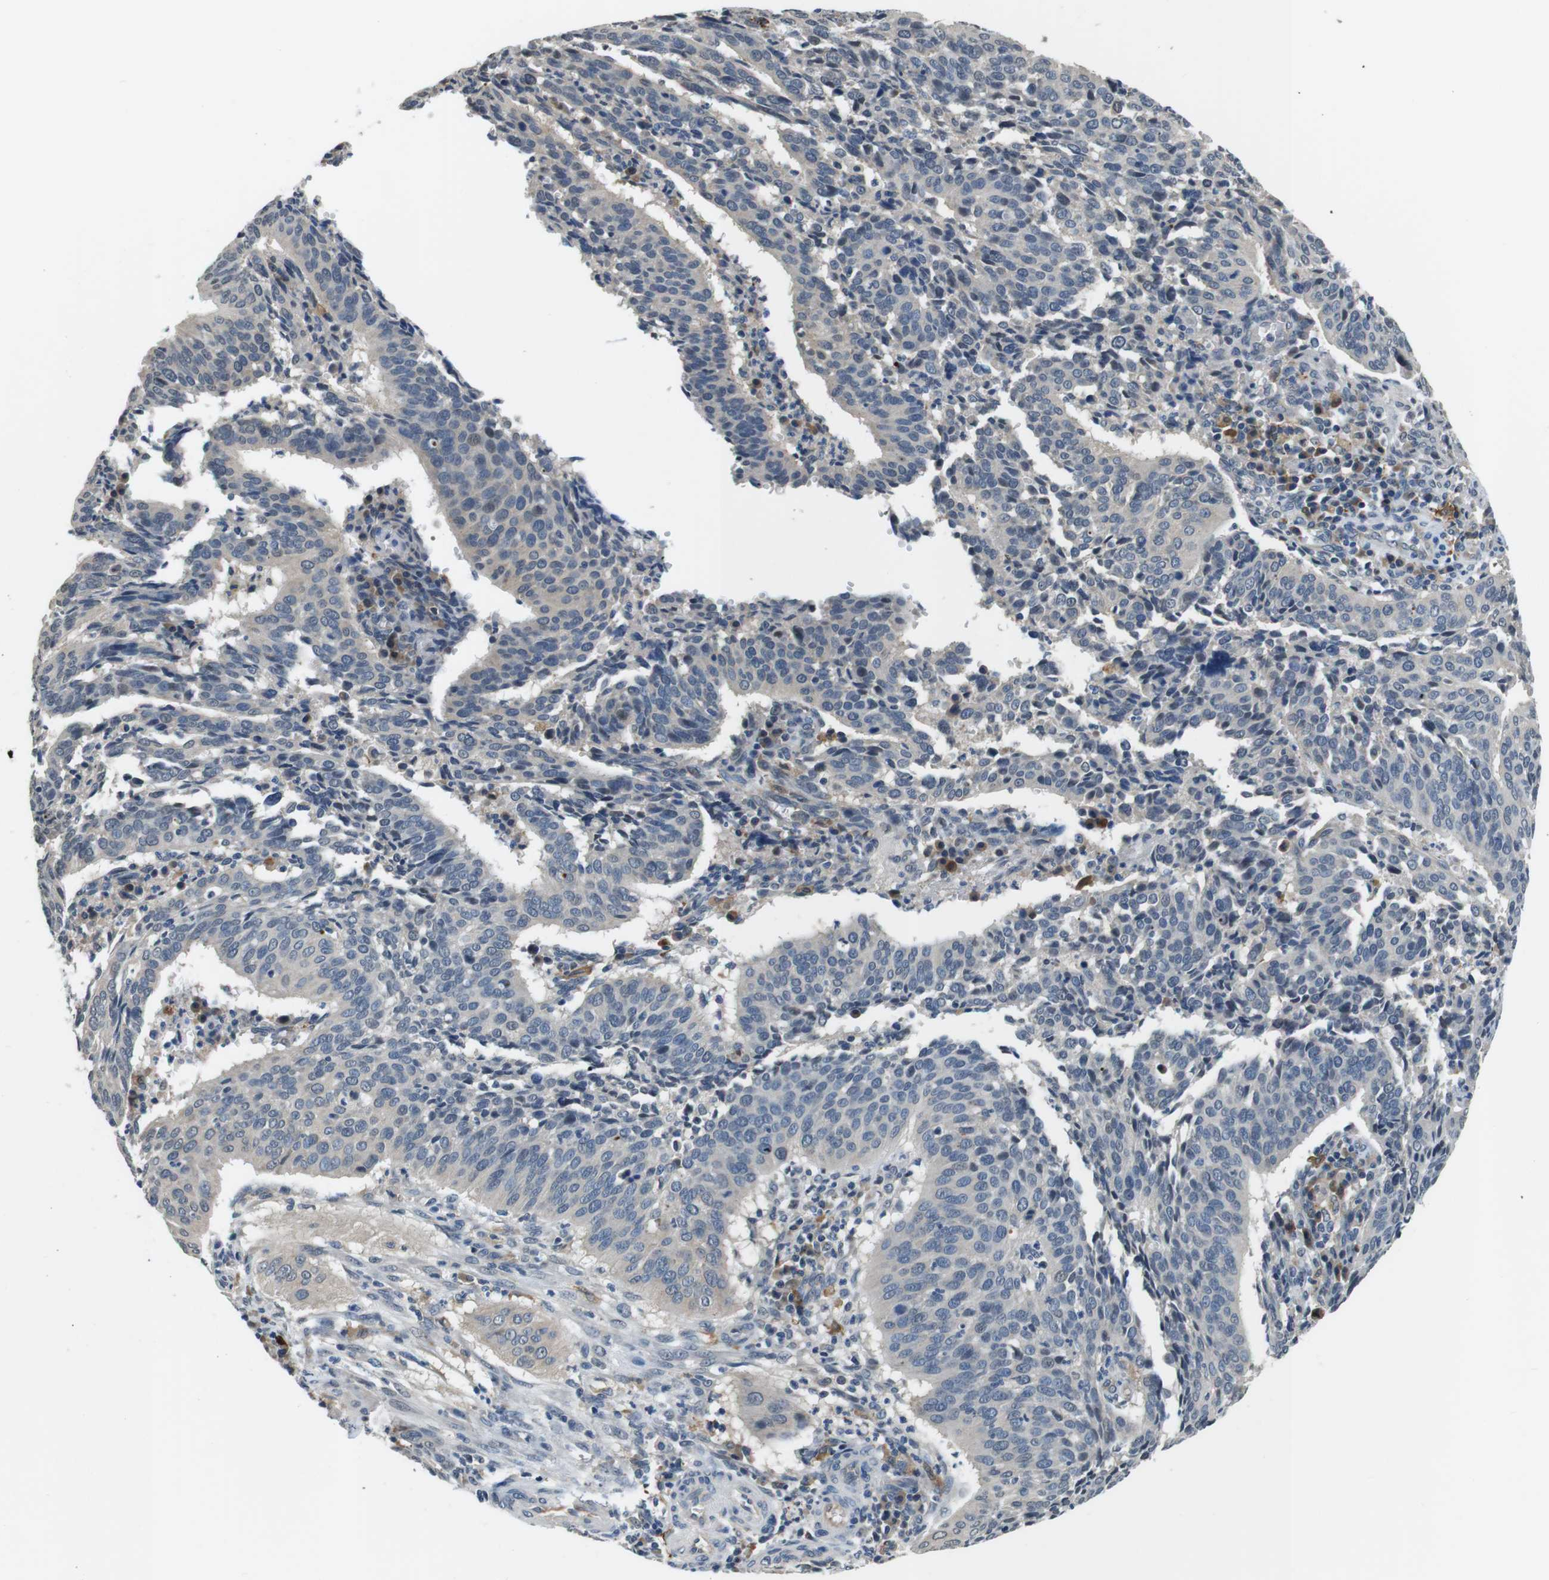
{"staining": {"intensity": "negative", "quantity": "none", "location": "none"}, "tissue": "cervical cancer", "cell_type": "Tumor cells", "image_type": "cancer", "snomed": [{"axis": "morphology", "description": "Normal tissue, NOS"}, {"axis": "morphology", "description": "Squamous cell carcinoma, NOS"}, {"axis": "topography", "description": "Cervix"}], "caption": "There is no significant expression in tumor cells of squamous cell carcinoma (cervical).", "gene": "CD163L1", "patient": {"sex": "female", "age": 39}}